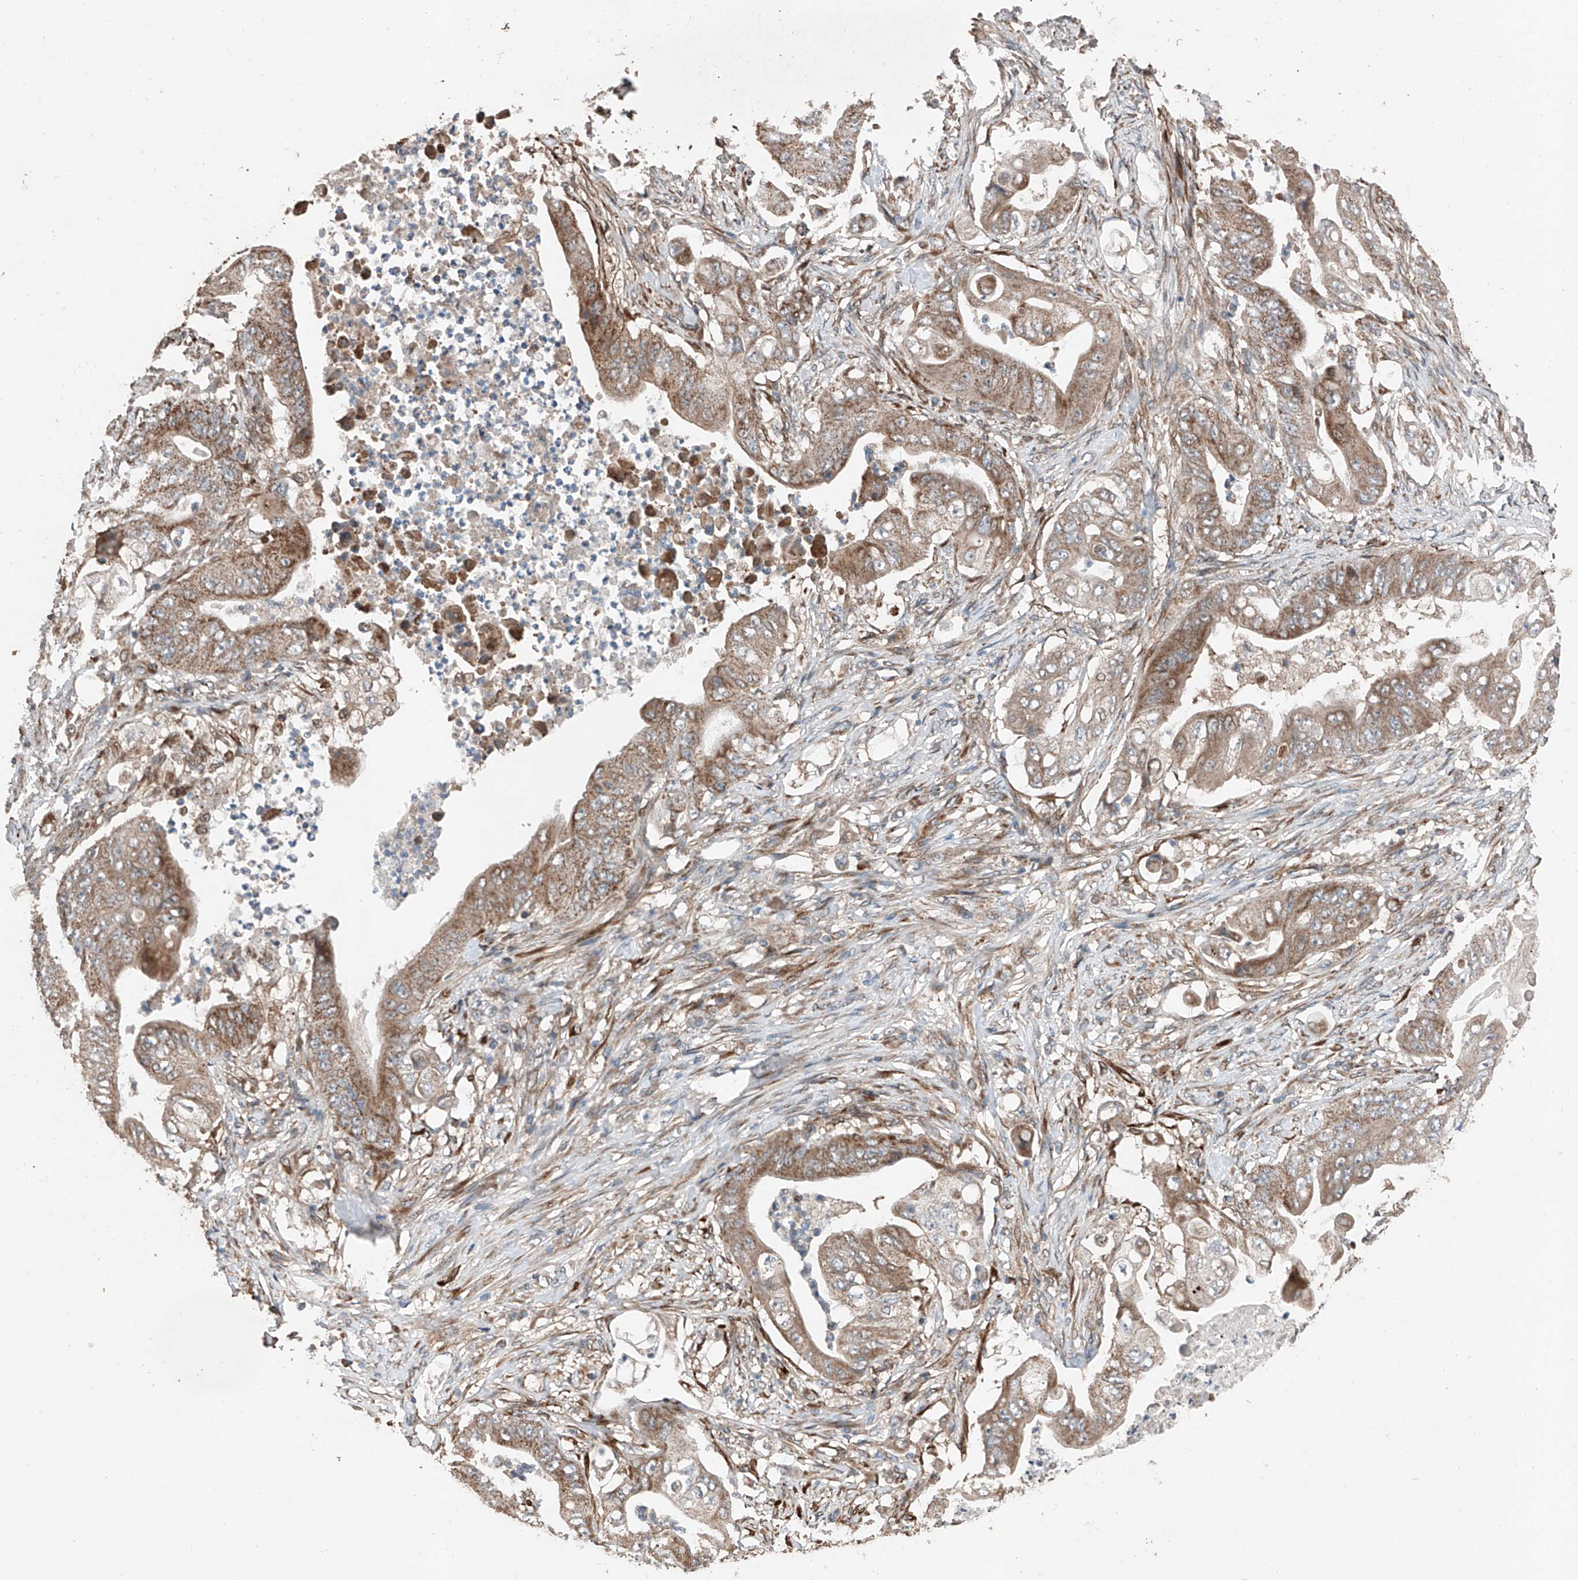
{"staining": {"intensity": "moderate", "quantity": ">75%", "location": "cytoplasmic/membranous"}, "tissue": "stomach cancer", "cell_type": "Tumor cells", "image_type": "cancer", "snomed": [{"axis": "morphology", "description": "Adenocarcinoma, NOS"}, {"axis": "topography", "description": "Stomach"}], "caption": "Protein positivity by IHC demonstrates moderate cytoplasmic/membranous expression in approximately >75% of tumor cells in stomach adenocarcinoma.", "gene": "AP4B1", "patient": {"sex": "female", "age": 73}}